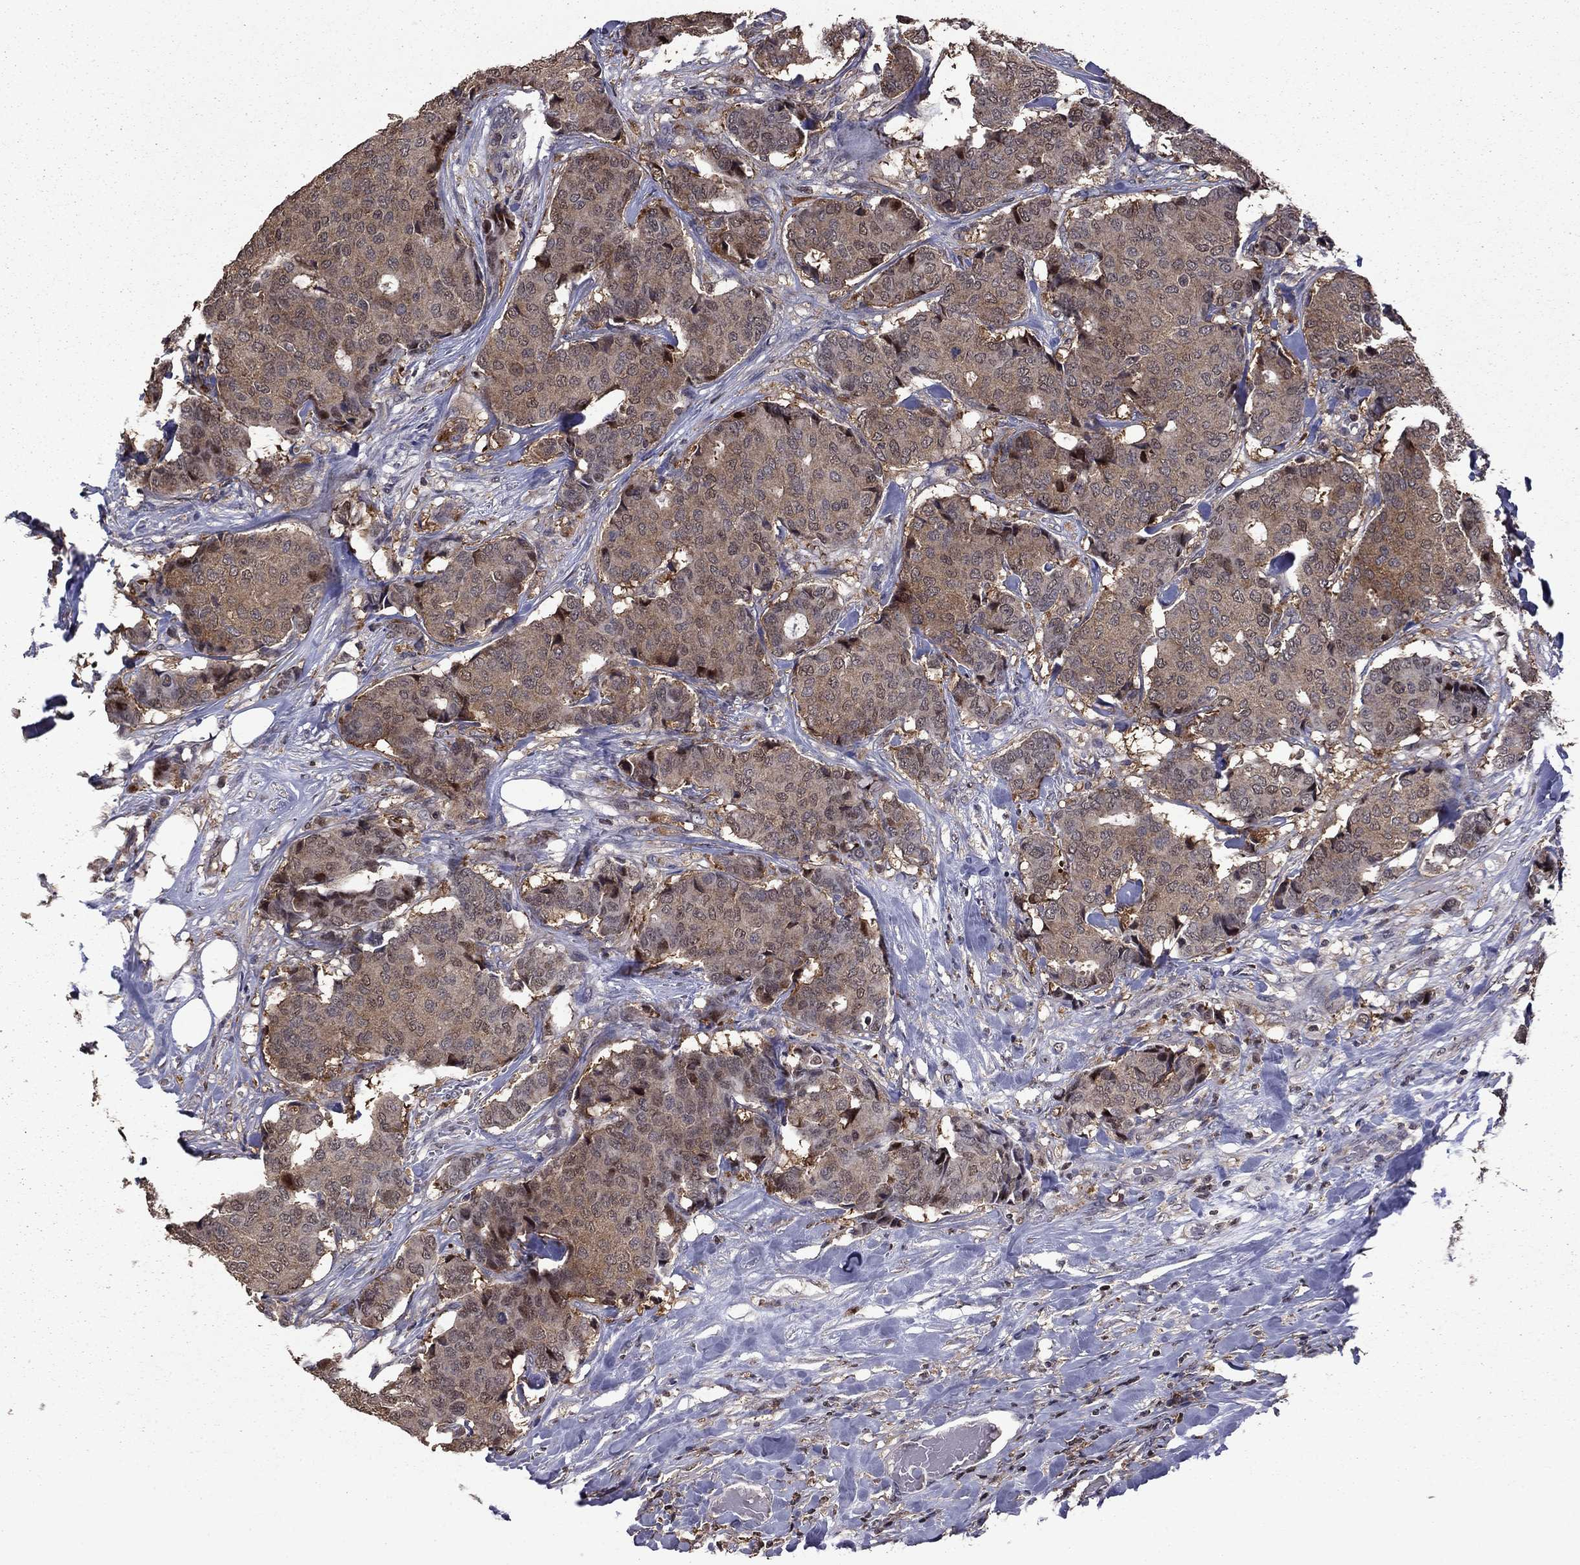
{"staining": {"intensity": "weak", "quantity": ">75%", "location": "cytoplasmic/membranous"}, "tissue": "breast cancer", "cell_type": "Tumor cells", "image_type": "cancer", "snomed": [{"axis": "morphology", "description": "Duct carcinoma"}, {"axis": "topography", "description": "Breast"}], "caption": "A brown stain shows weak cytoplasmic/membranous positivity of a protein in intraductal carcinoma (breast) tumor cells.", "gene": "APPBP2", "patient": {"sex": "female", "age": 75}}